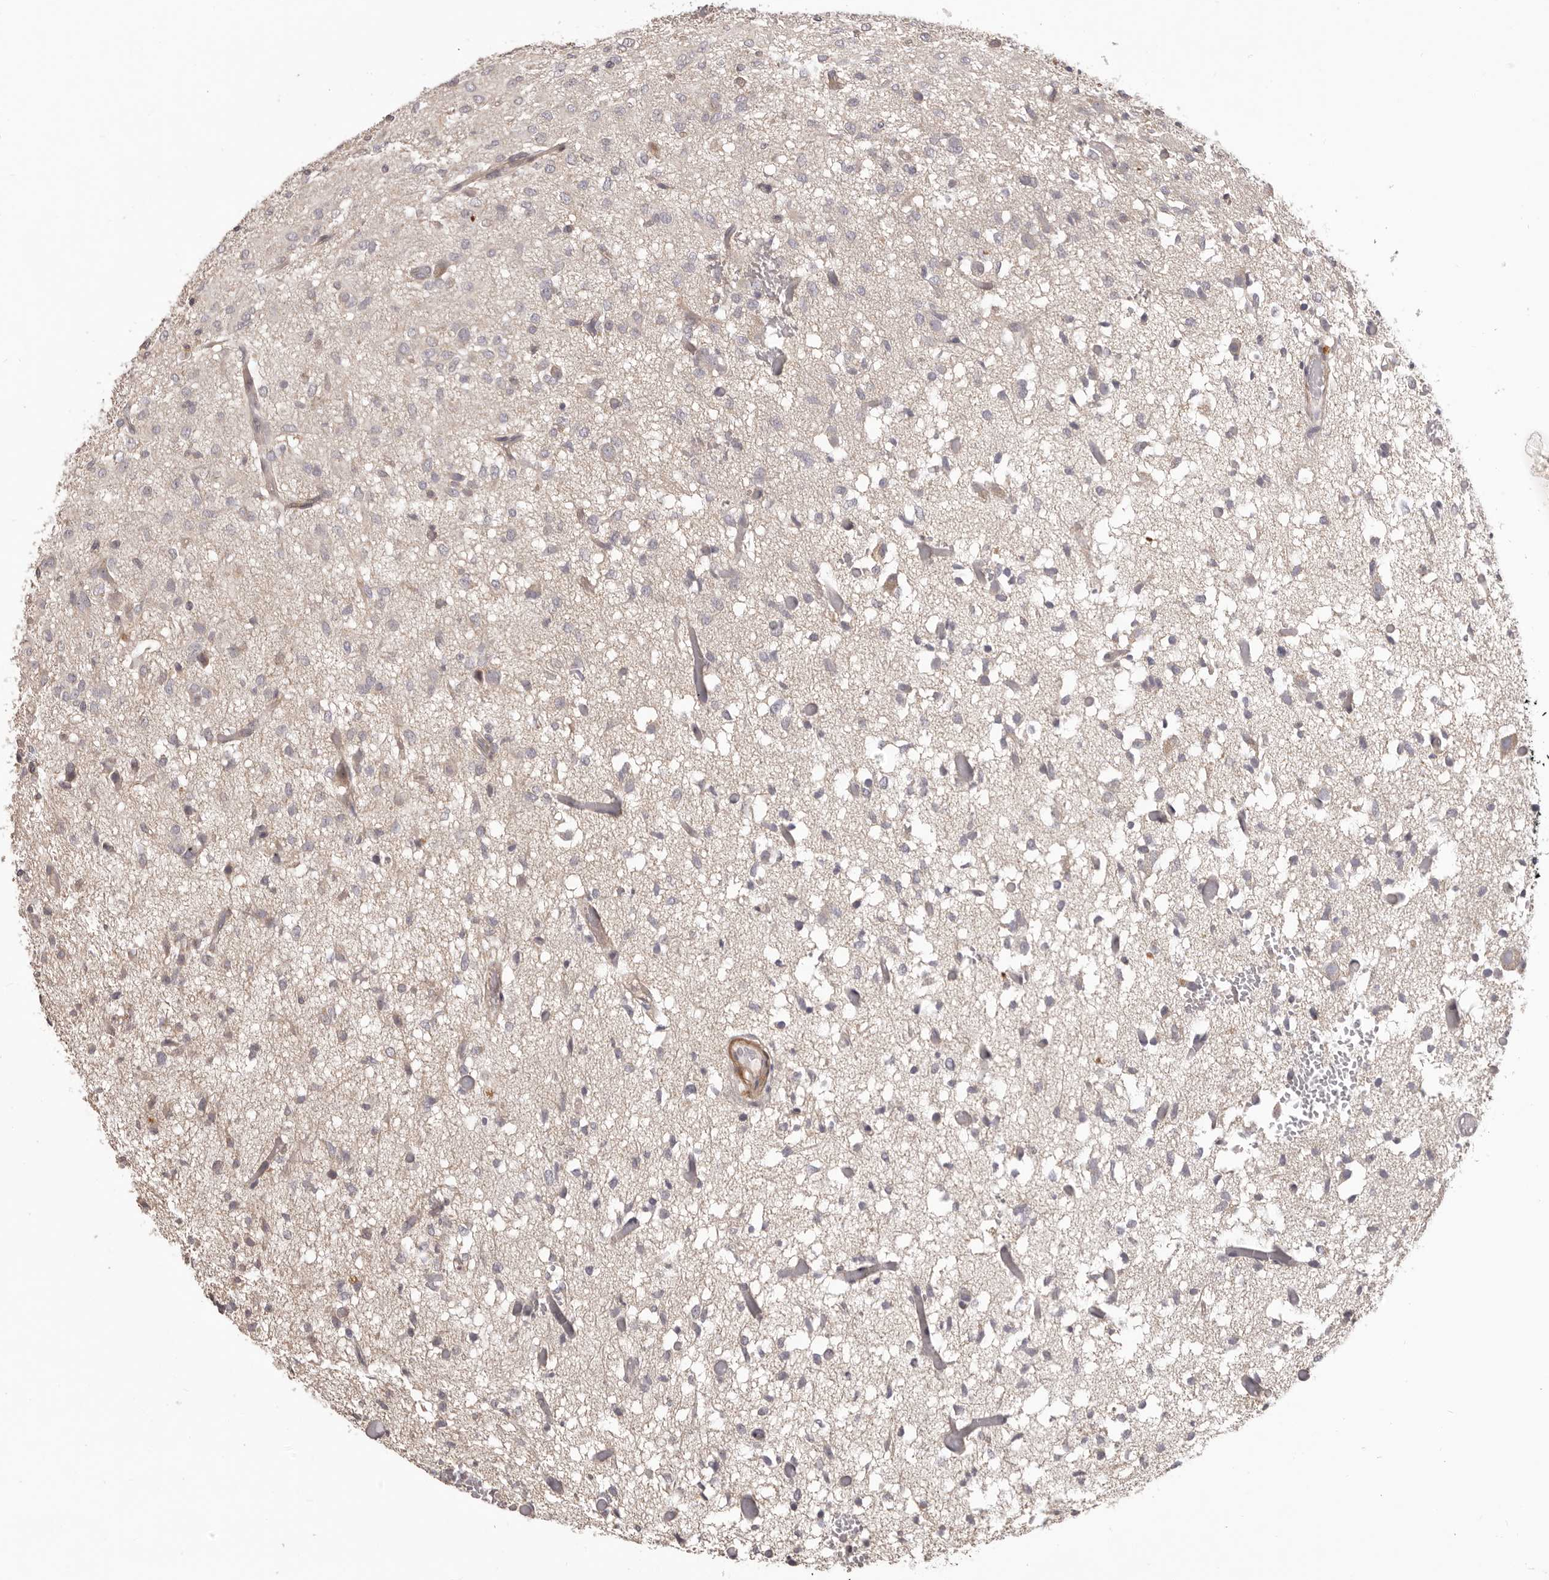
{"staining": {"intensity": "negative", "quantity": "none", "location": "none"}, "tissue": "glioma", "cell_type": "Tumor cells", "image_type": "cancer", "snomed": [{"axis": "morphology", "description": "Glioma, malignant, High grade"}, {"axis": "topography", "description": "Brain"}], "caption": "Glioma was stained to show a protein in brown. There is no significant positivity in tumor cells.", "gene": "HRH1", "patient": {"sex": "female", "age": 59}}